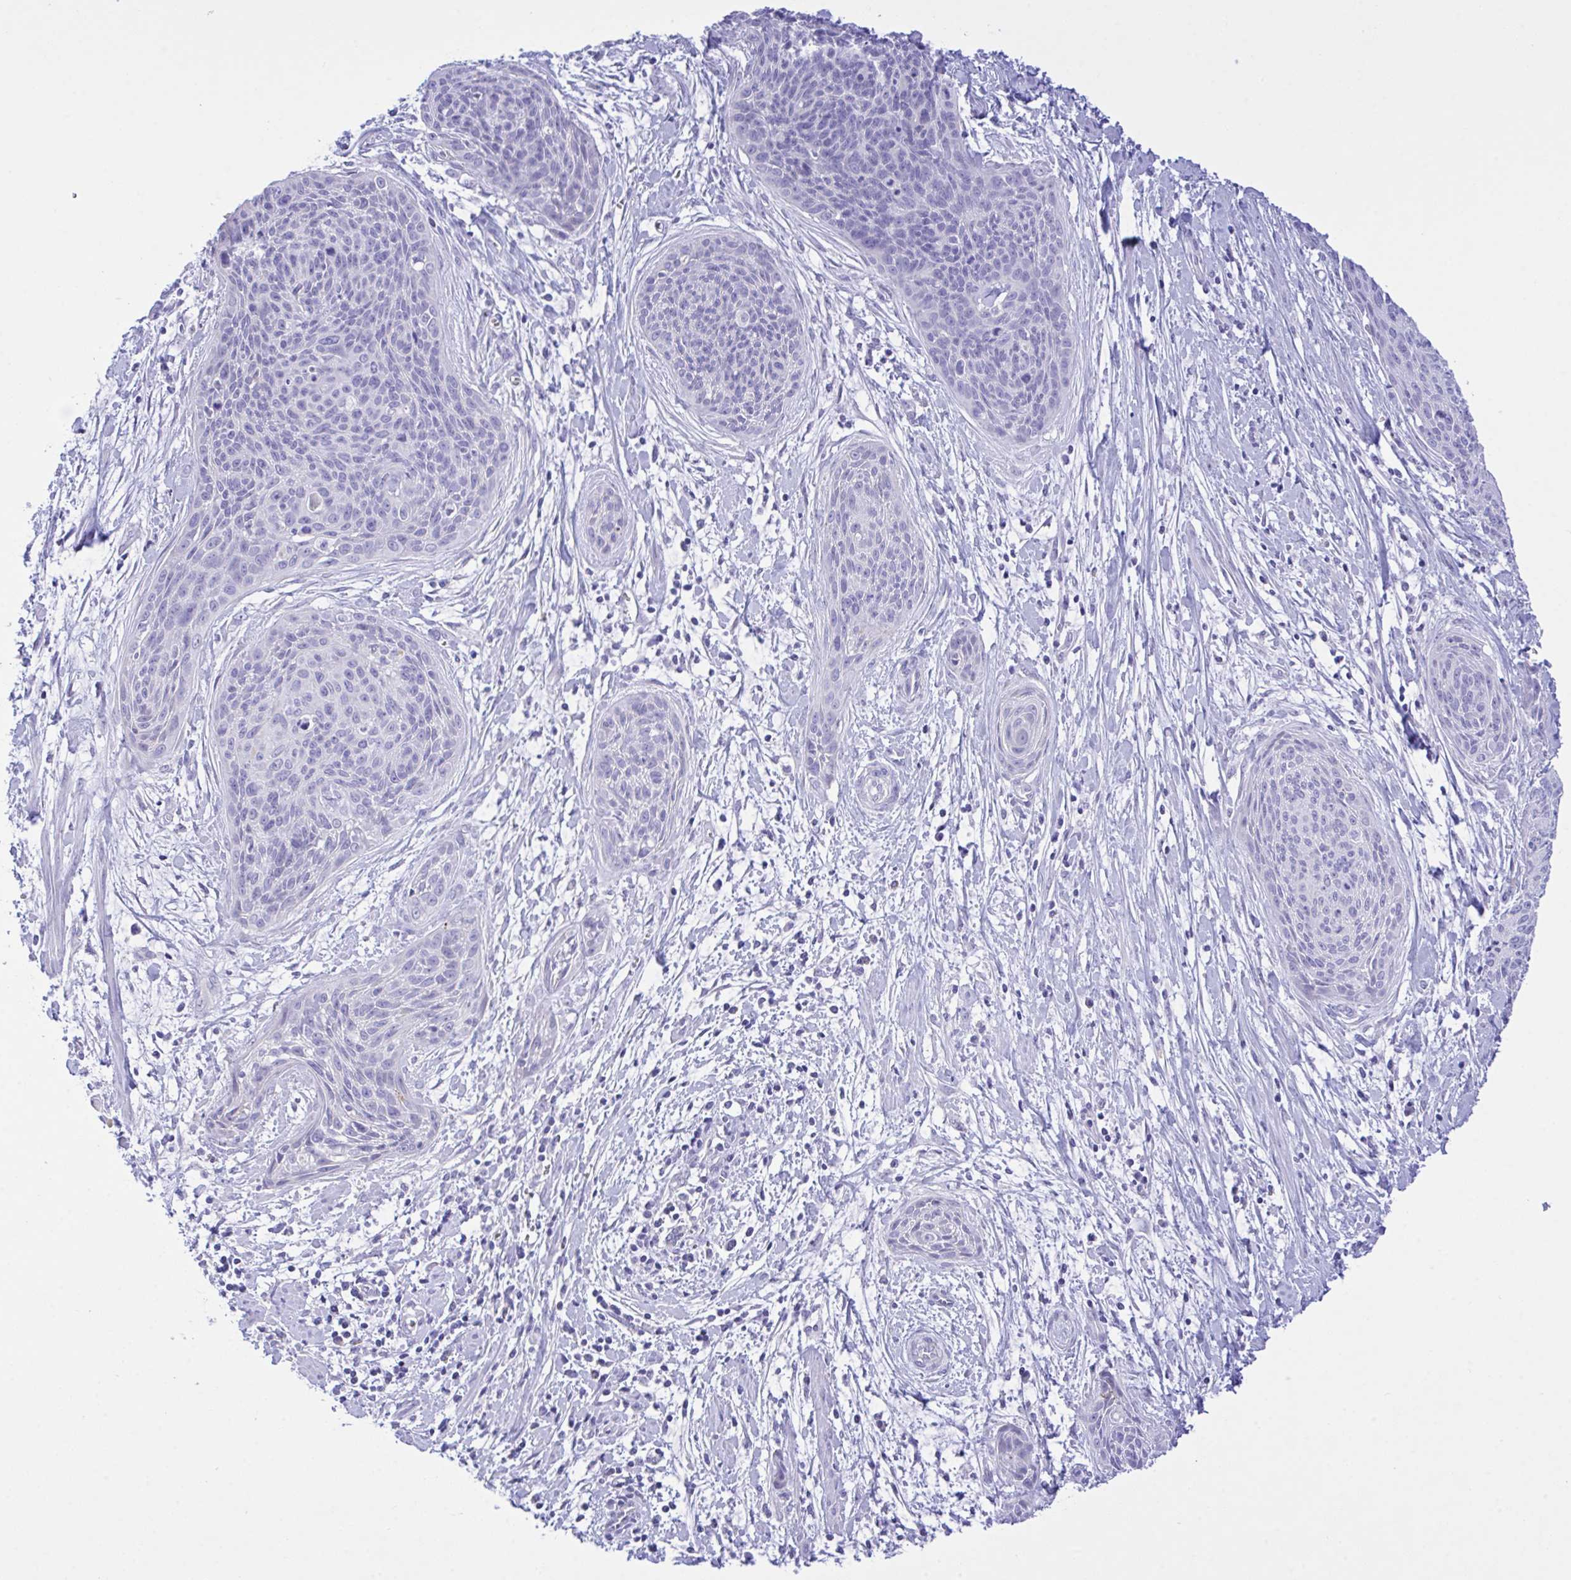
{"staining": {"intensity": "negative", "quantity": "none", "location": "none"}, "tissue": "cervical cancer", "cell_type": "Tumor cells", "image_type": "cancer", "snomed": [{"axis": "morphology", "description": "Squamous cell carcinoma, NOS"}, {"axis": "topography", "description": "Cervix"}], "caption": "Tumor cells show no significant positivity in squamous cell carcinoma (cervical).", "gene": "ZNF221", "patient": {"sex": "female", "age": 55}}